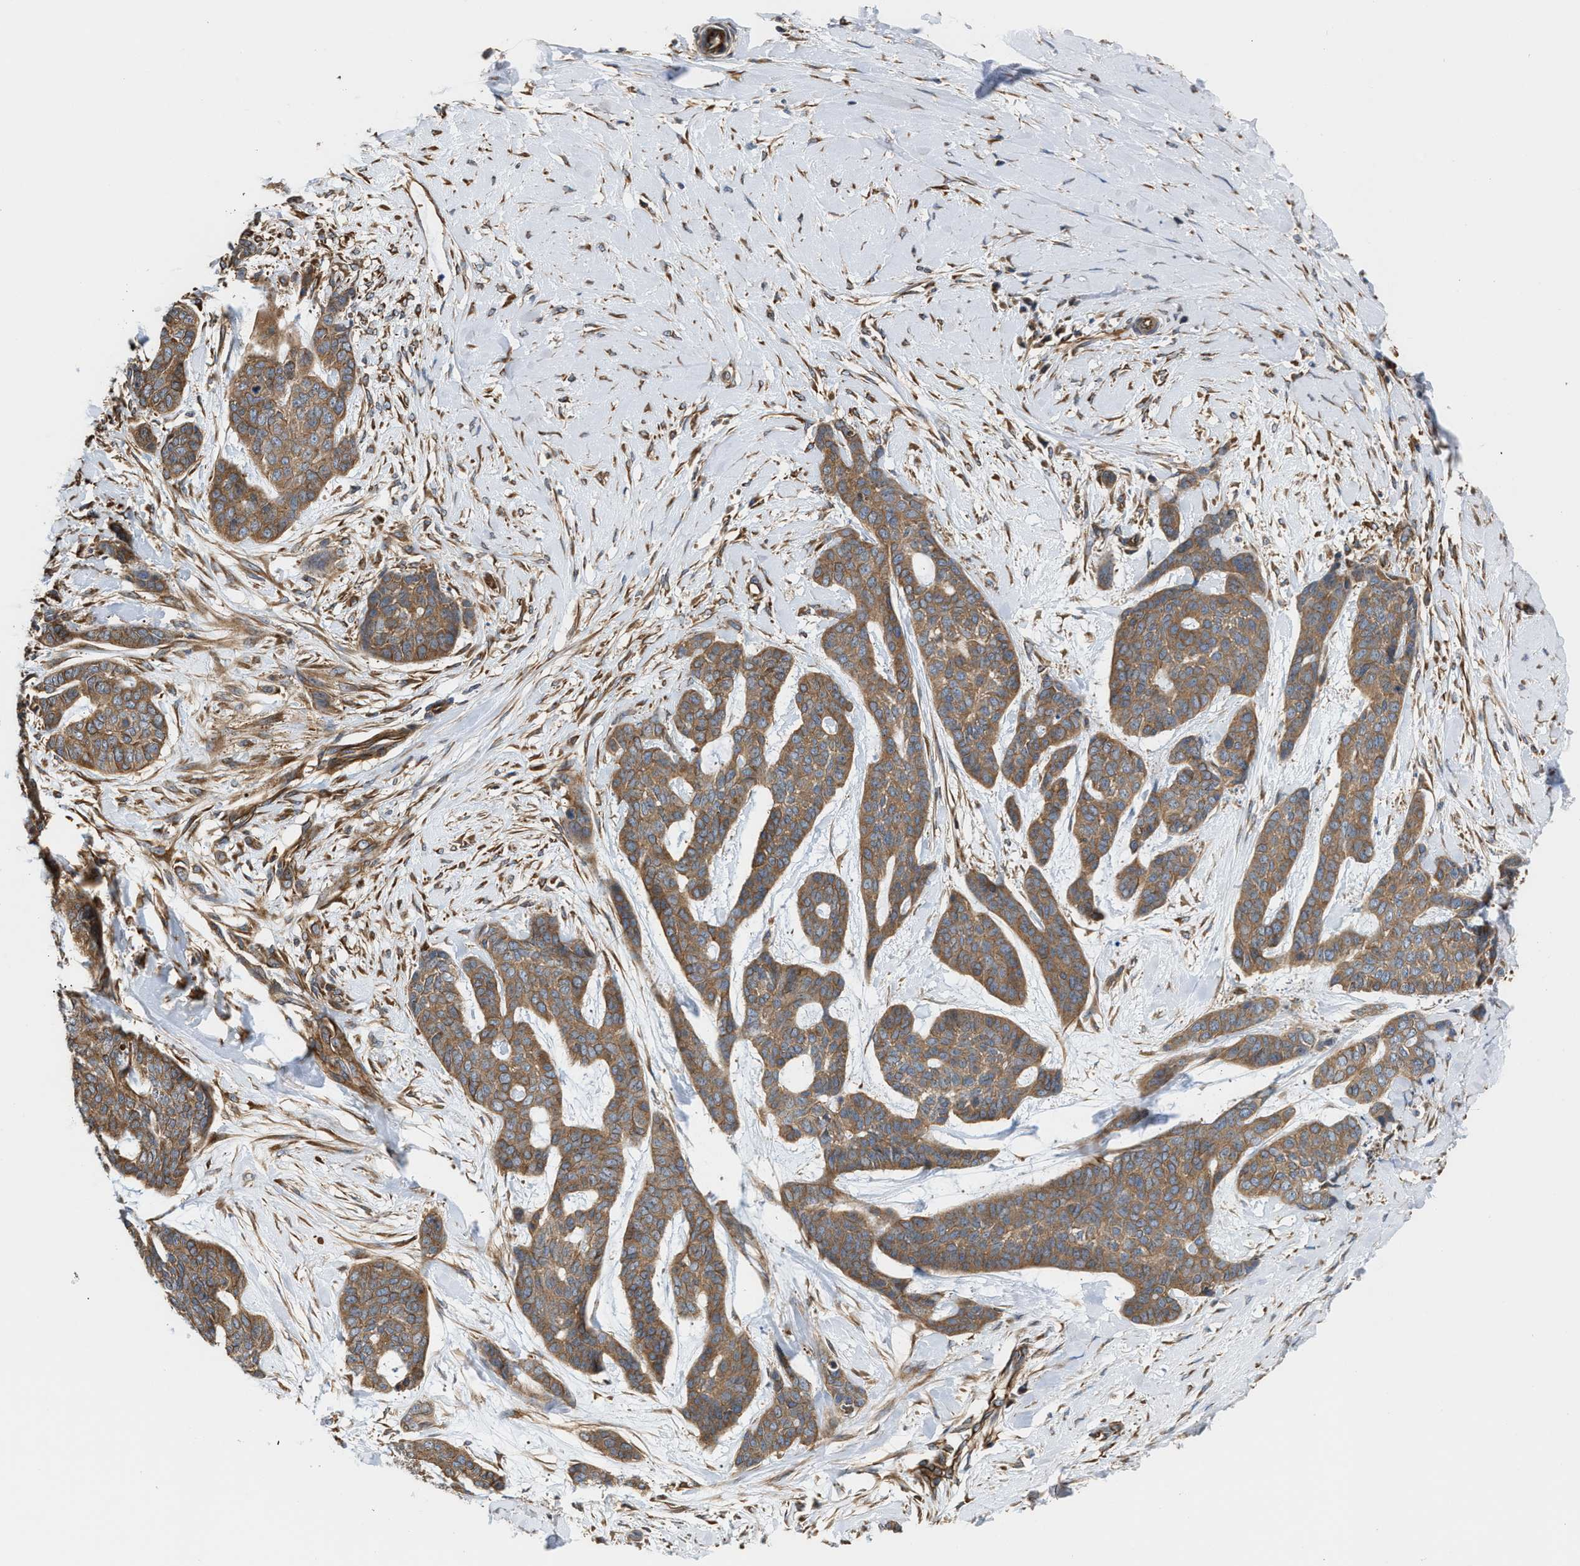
{"staining": {"intensity": "moderate", "quantity": ">75%", "location": "cytoplasmic/membranous"}, "tissue": "skin cancer", "cell_type": "Tumor cells", "image_type": "cancer", "snomed": [{"axis": "morphology", "description": "Basal cell carcinoma"}, {"axis": "topography", "description": "Skin"}], "caption": "Tumor cells demonstrate medium levels of moderate cytoplasmic/membranous positivity in approximately >75% of cells in human basal cell carcinoma (skin). (DAB (3,3'-diaminobenzidine) = brown stain, brightfield microscopy at high magnification).", "gene": "EPS15L1", "patient": {"sex": "female", "age": 64}}